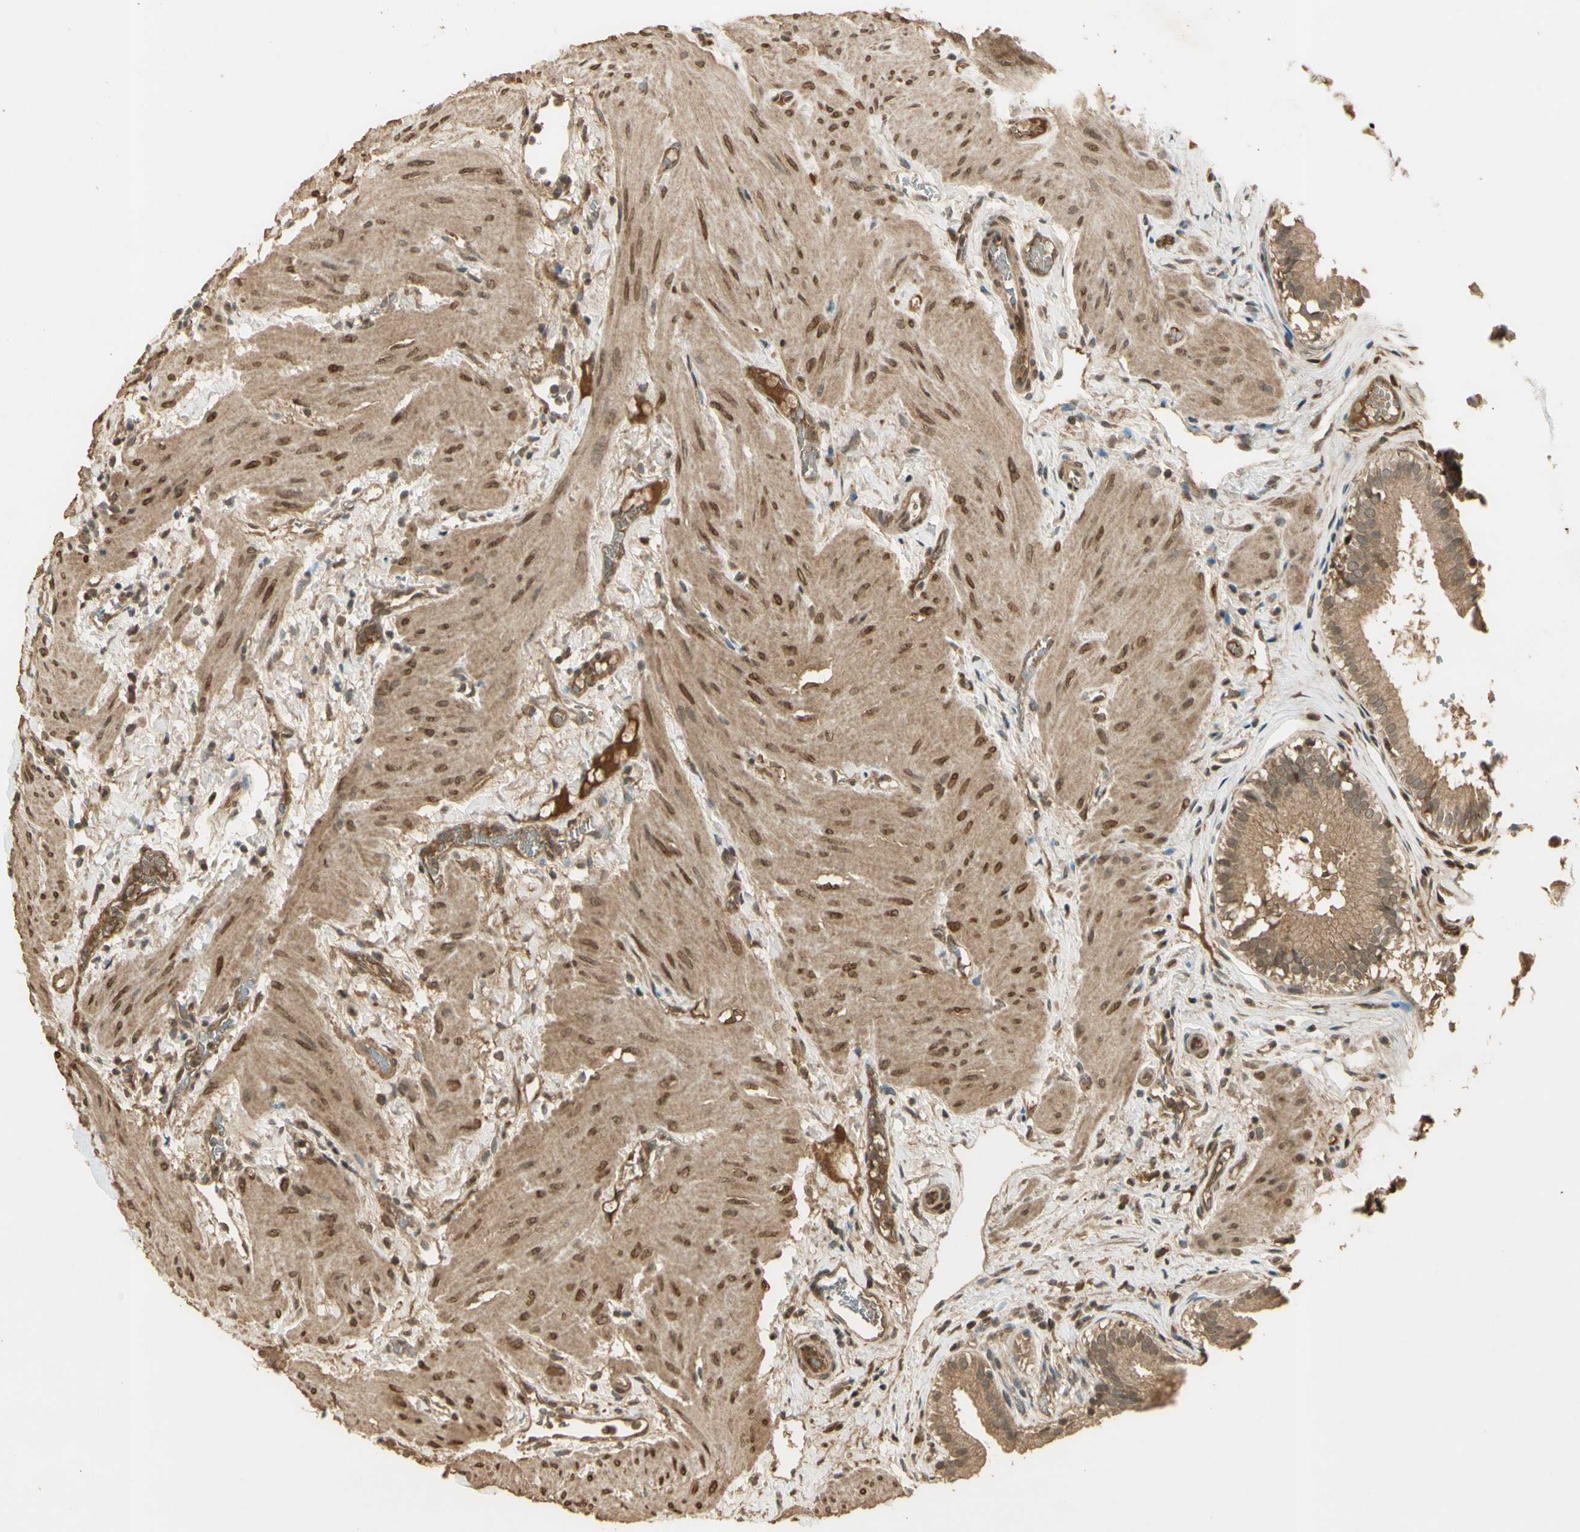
{"staining": {"intensity": "moderate", "quantity": ">75%", "location": "cytoplasmic/membranous"}, "tissue": "gallbladder", "cell_type": "Glandular cells", "image_type": "normal", "snomed": [{"axis": "morphology", "description": "Normal tissue, NOS"}, {"axis": "topography", "description": "Gallbladder"}], "caption": "Immunohistochemistry micrograph of benign human gallbladder stained for a protein (brown), which exhibits medium levels of moderate cytoplasmic/membranous expression in approximately >75% of glandular cells.", "gene": "GMEB2", "patient": {"sex": "female", "age": 26}}